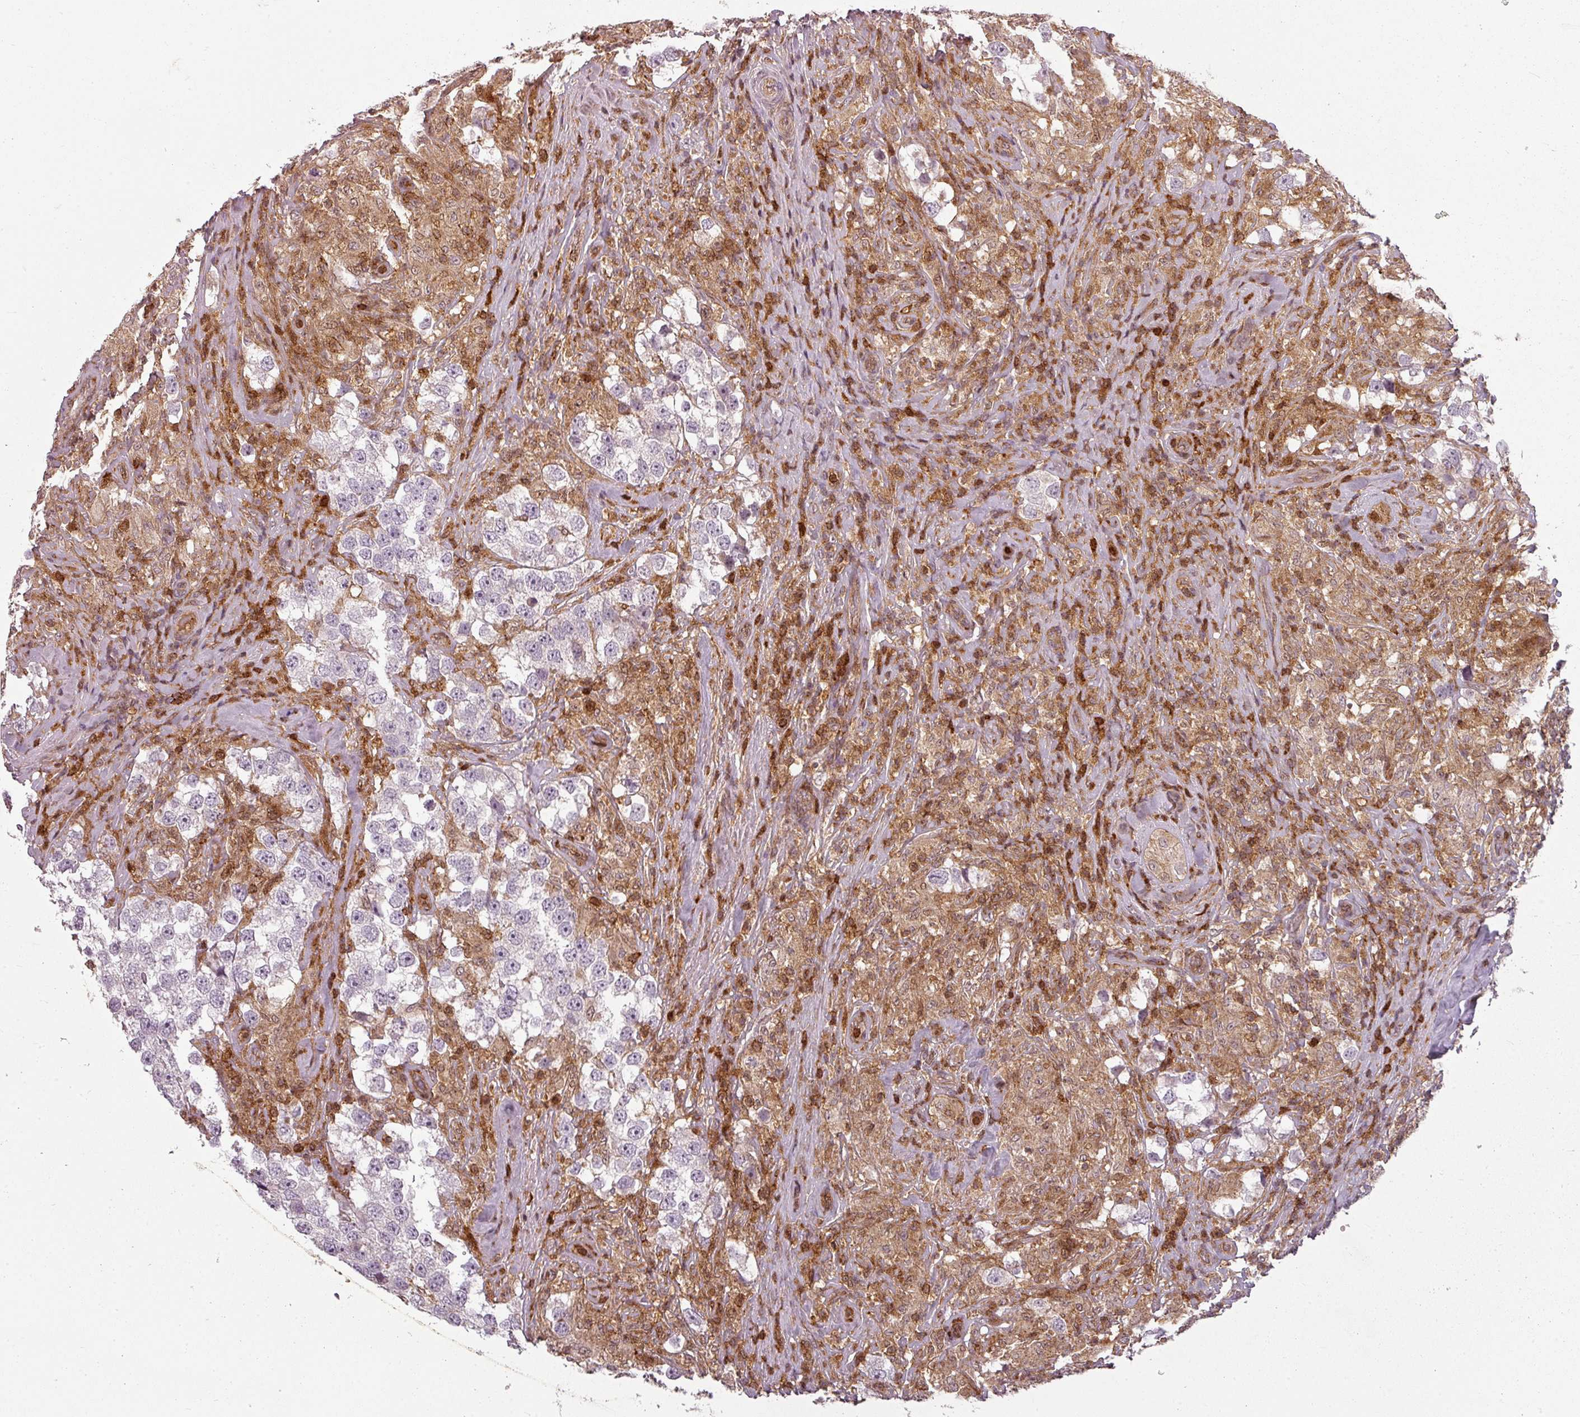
{"staining": {"intensity": "negative", "quantity": "none", "location": "none"}, "tissue": "testis cancer", "cell_type": "Tumor cells", "image_type": "cancer", "snomed": [{"axis": "morphology", "description": "Seminoma, NOS"}, {"axis": "topography", "description": "Testis"}], "caption": "A micrograph of human seminoma (testis) is negative for staining in tumor cells.", "gene": "CLIC1", "patient": {"sex": "male", "age": 46}}